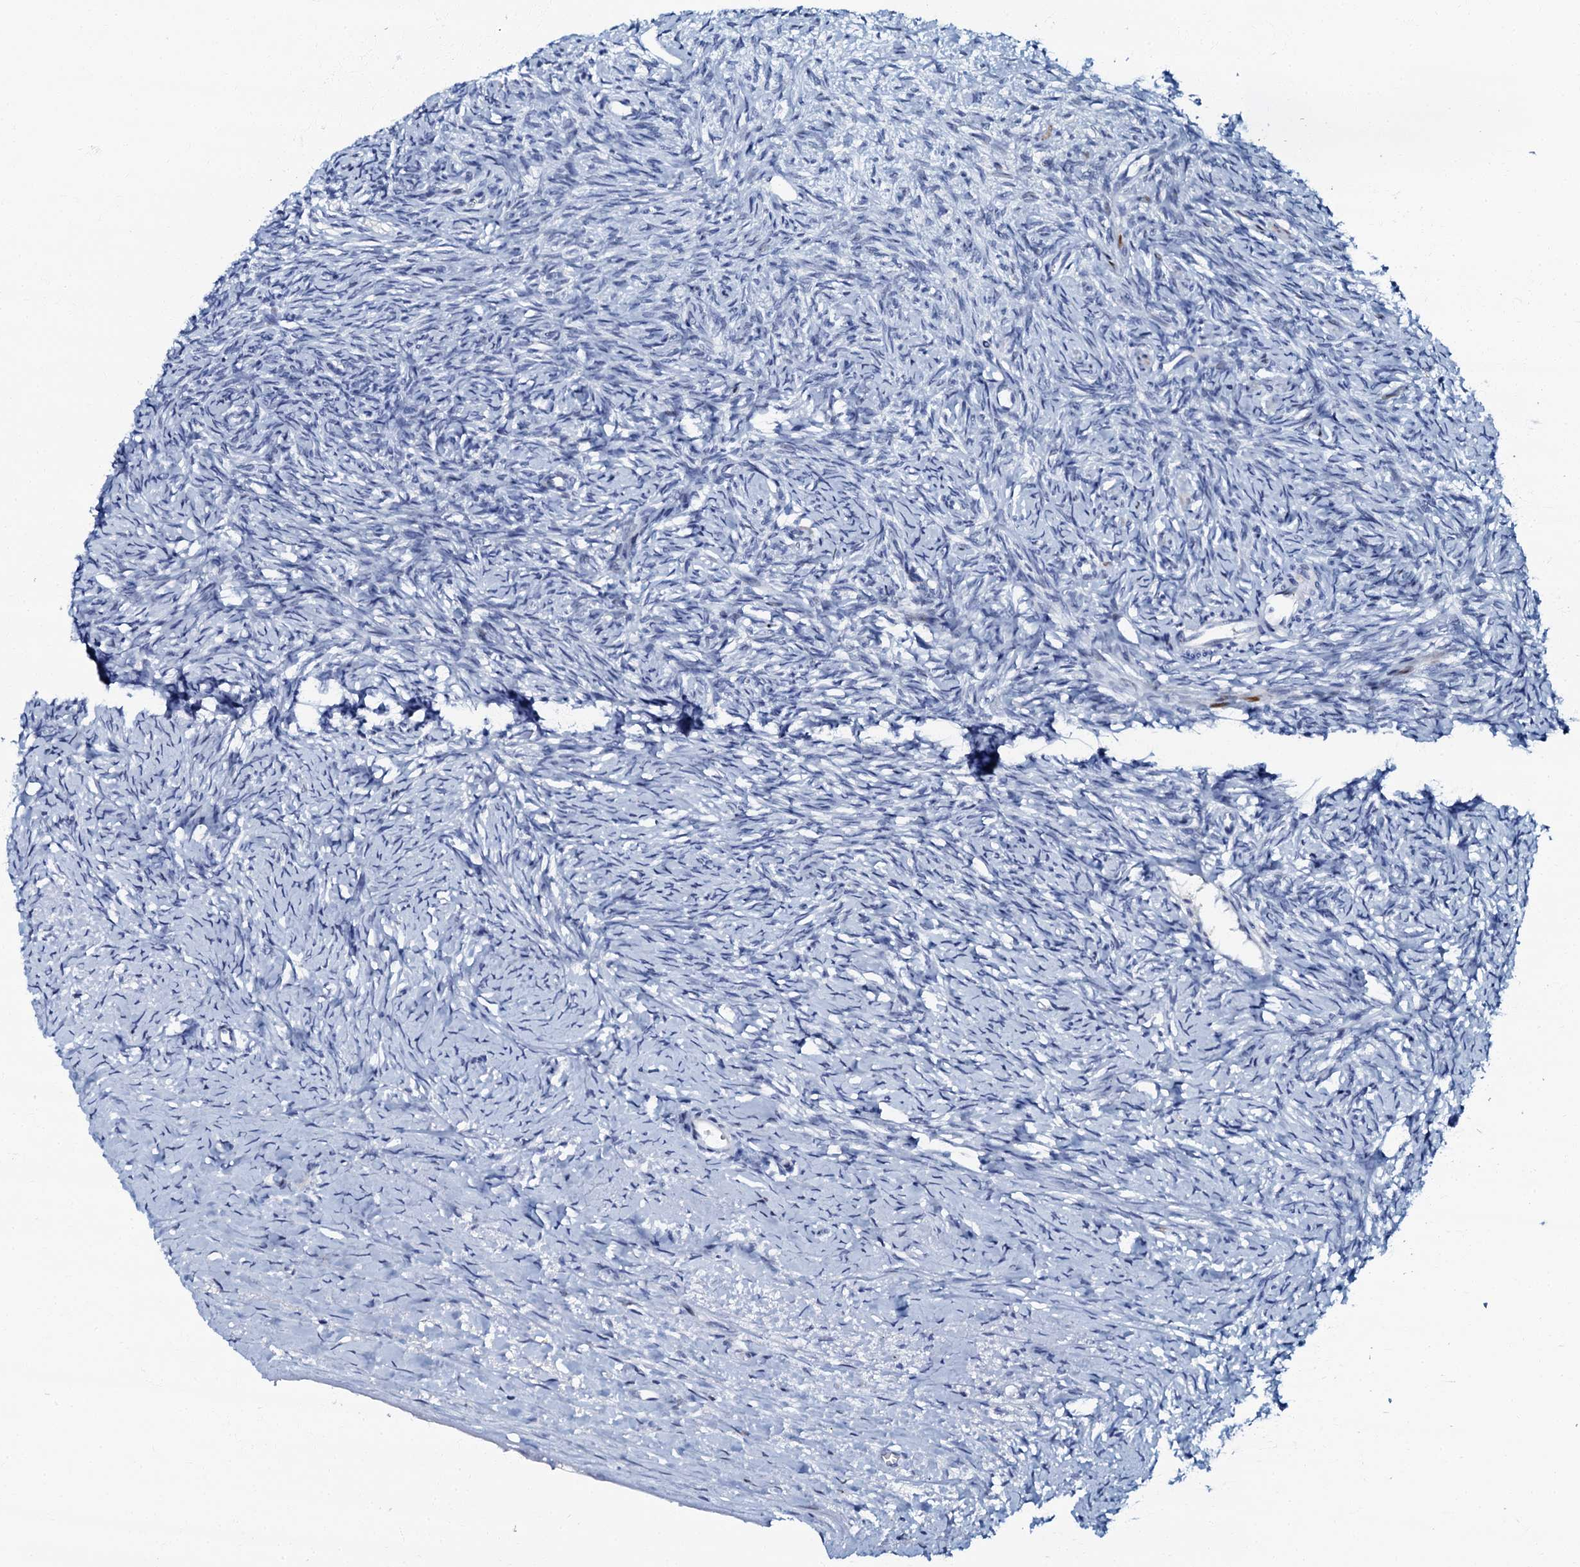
{"staining": {"intensity": "negative", "quantity": "none", "location": "none"}, "tissue": "ovary", "cell_type": "Ovarian stroma cells", "image_type": "normal", "snomed": [{"axis": "morphology", "description": "Normal tissue, NOS"}, {"axis": "morphology", "description": "Developmental malformation"}, {"axis": "topography", "description": "Ovary"}], "caption": "This is a histopathology image of immunohistochemistry staining of unremarkable ovary, which shows no positivity in ovarian stroma cells. The staining is performed using DAB (3,3'-diaminobenzidine) brown chromogen with nuclei counter-stained in using hematoxylin.", "gene": "MFSD5", "patient": {"sex": "female", "age": 39}}